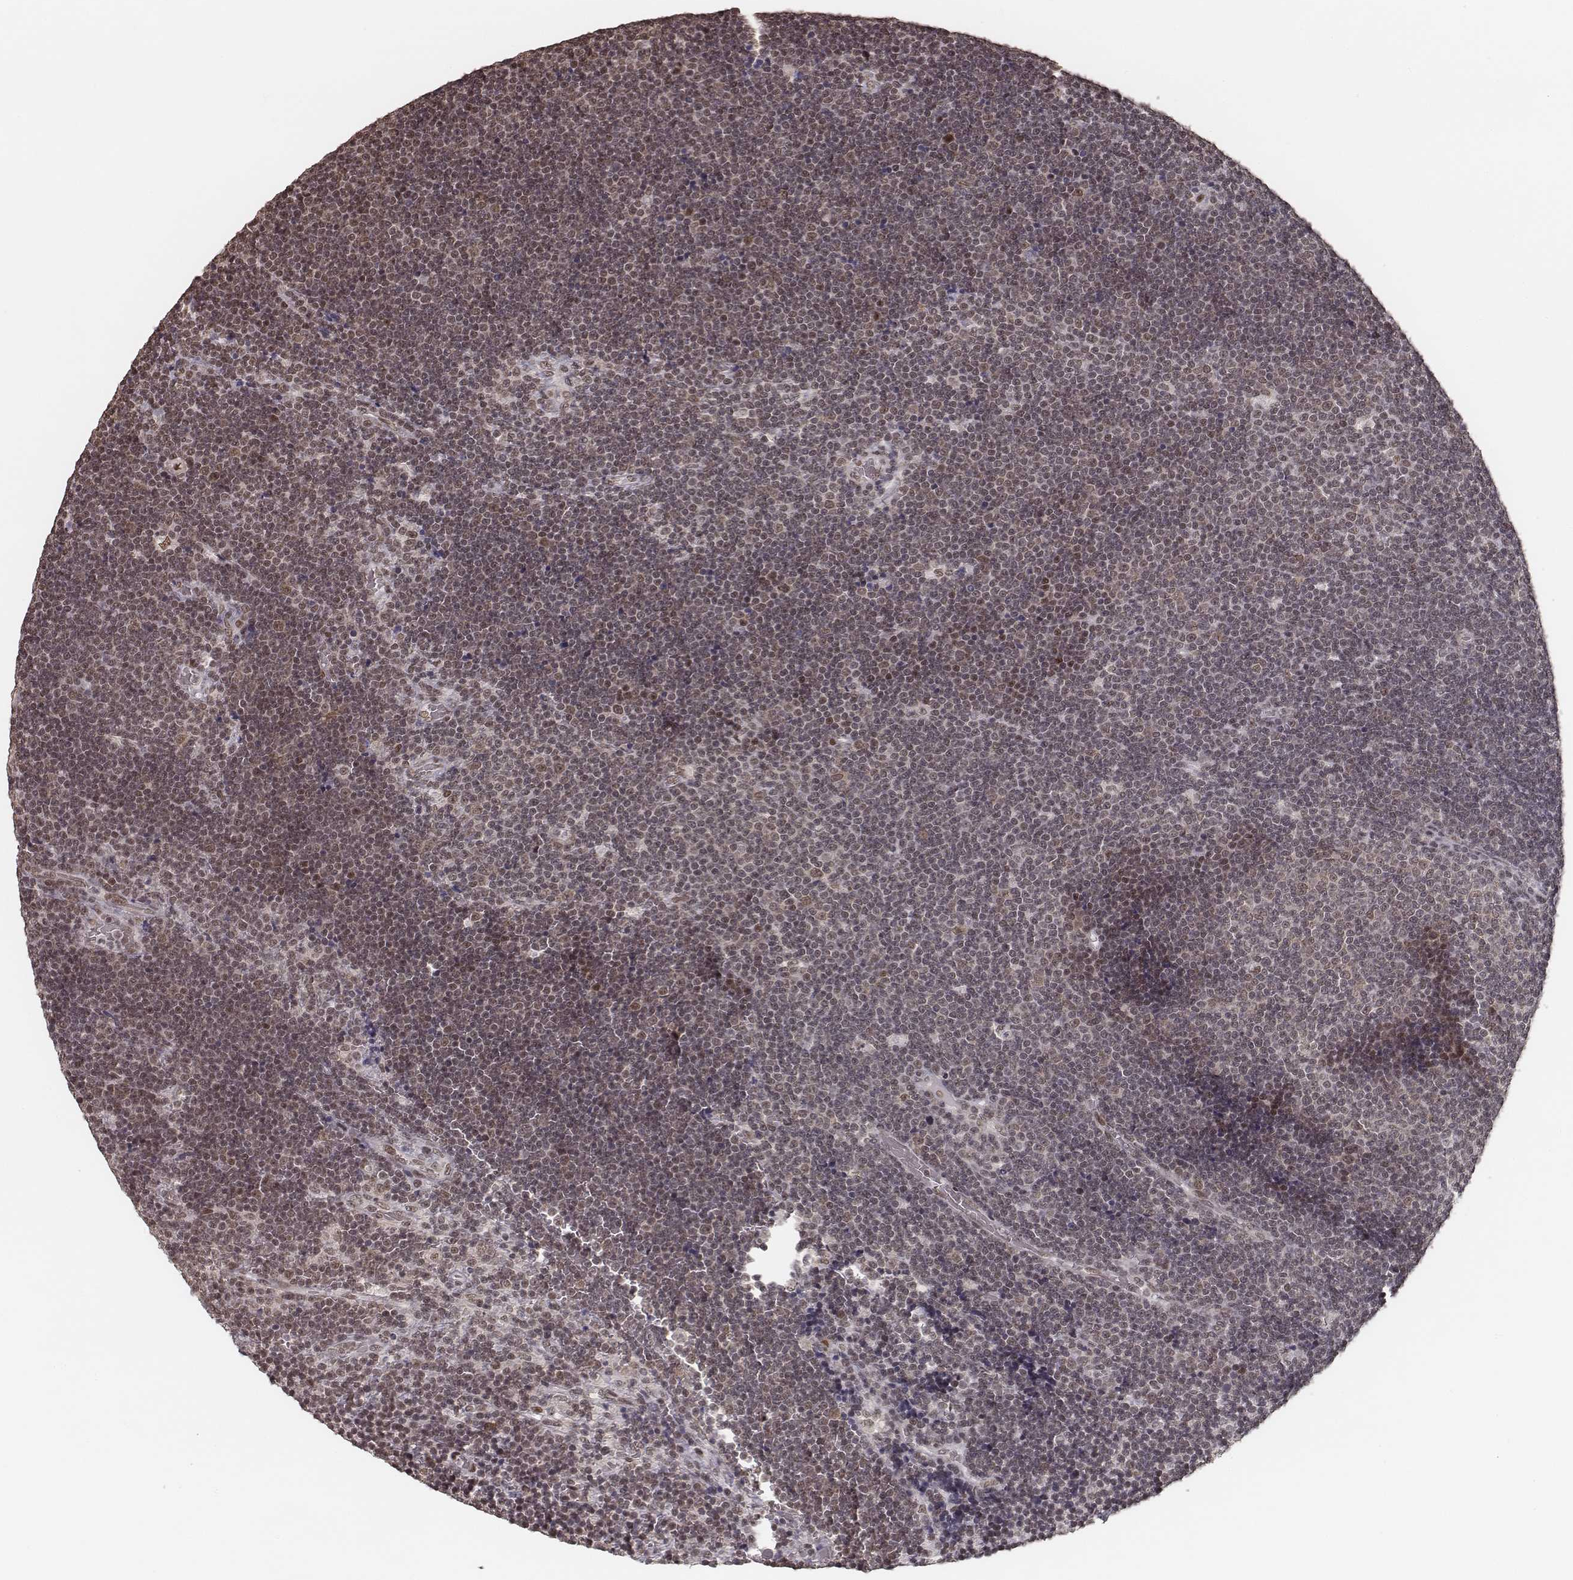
{"staining": {"intensity": "weak", "quantity": ">75%", "location": "nuclear"}, "tissue": "lymphoma", "cell_type": "Tumor cells", "image_type": "cancer", "snomed": [{"axis": "morphology", "description": "Malignant lymphoma, non-Hodgkin's type, Low grade"}, {"axis": "topography", "description": "Brain"}], "caption": "An image of low-grade malignant lymphoma, non-Hodgkin's type stained for a protein displays weak nuclear brown staining in tumor cells.", "gene": "HMGA2", "patient": {"sex": "female", "age": 66}}